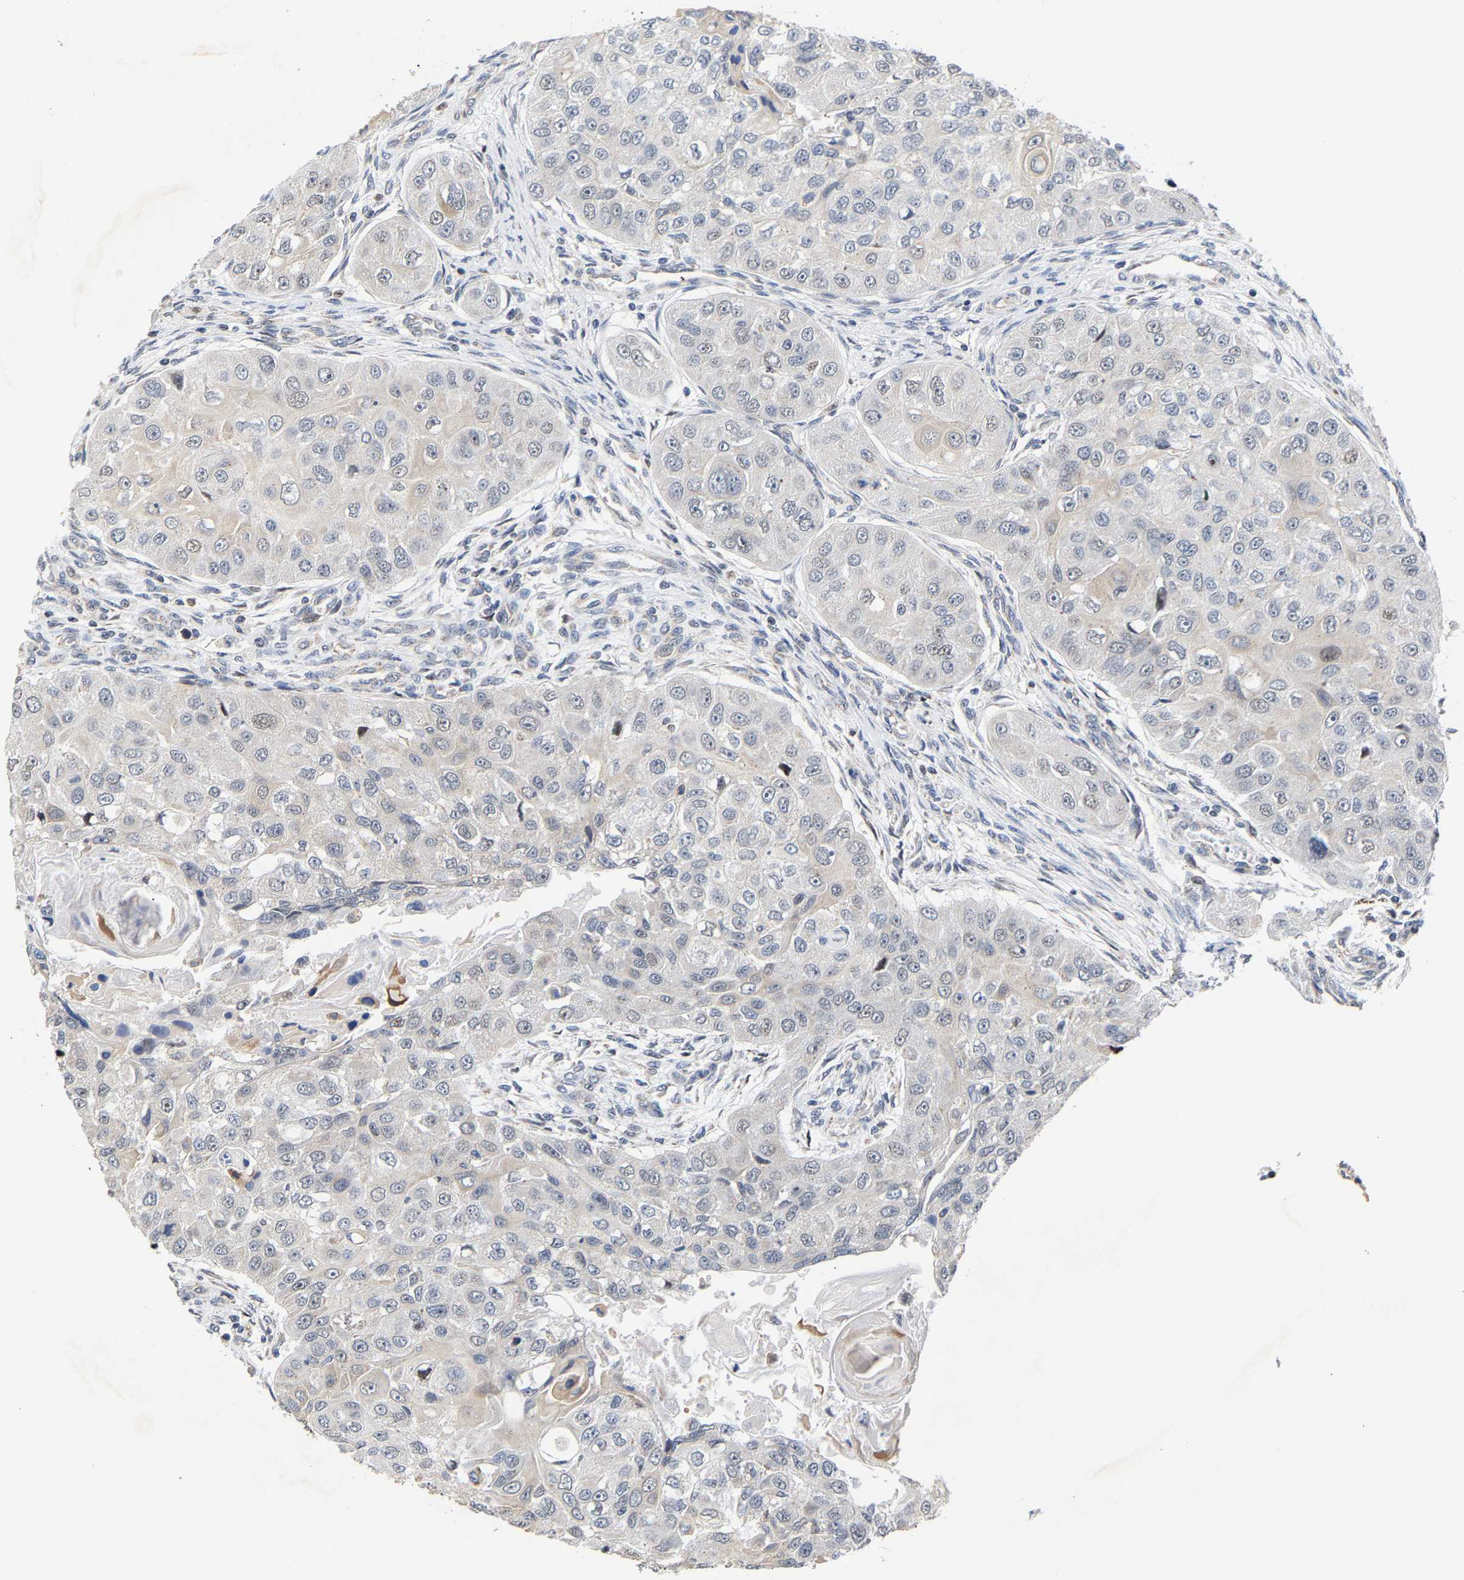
{"staining": {"intensity": "negative", "quantity": "none", "location": "none"}, "tissue": "head and neck cancer", "cell_type": "Tumor cells", "image_type": "cancer", "snomed": [{"axis": "morphology", "description": "Normal tissue, NOS"}, {"axis": "morphology", "description": "Squamous cell carcinoma, NOS"}, {"axis": "topography", "description": "Skeletal muscle"}, {"axis": "topography", "description": "Head-Neck"}], "caption": "Immunohistochemical staining of head and neck squamous cell carcinoma reveals no significant positivity in tumor cells.", "gene": "PCNT", "patient": {"sex": "male", "age": 51}}